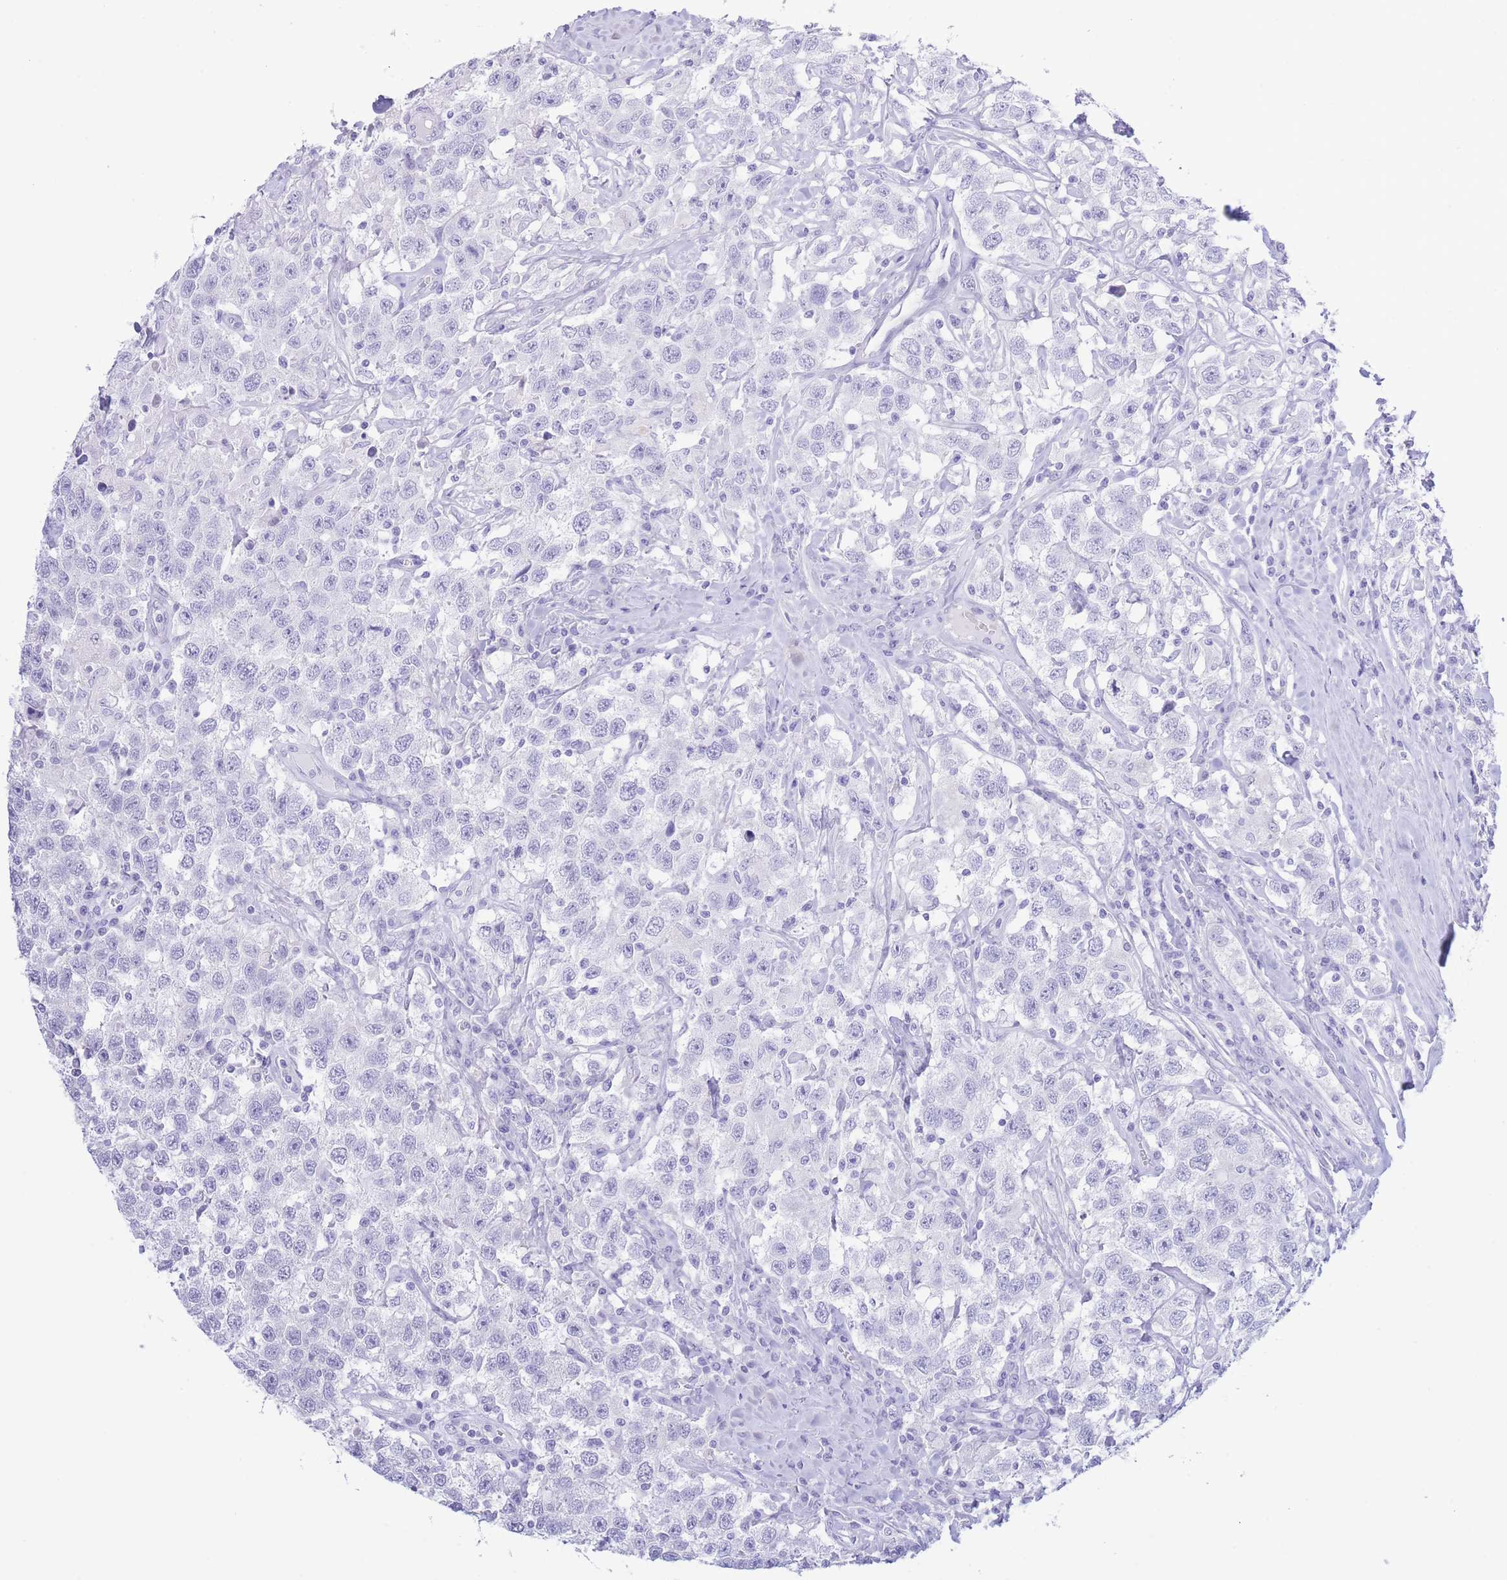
{"staining": {"intensity": "negative", "quantity": "none", "location": "none"}, "tissue": "testis cancer", "cell_type": "Tumor cells", "image_type": "cancer", "snomed": [{"axis": "morphology", "description": "Seminoma, NOS"}, {"axis": "topography", "description": "Testis"}], "caption": "Micrograph shows no protein positivity in tumor cells of testis cancer (seminoma) tissue. (Brightfield microscopy of DAB IHC at high magnification).", "gene": "PKLR", "patient": {"sex": "male", "age": 41}}